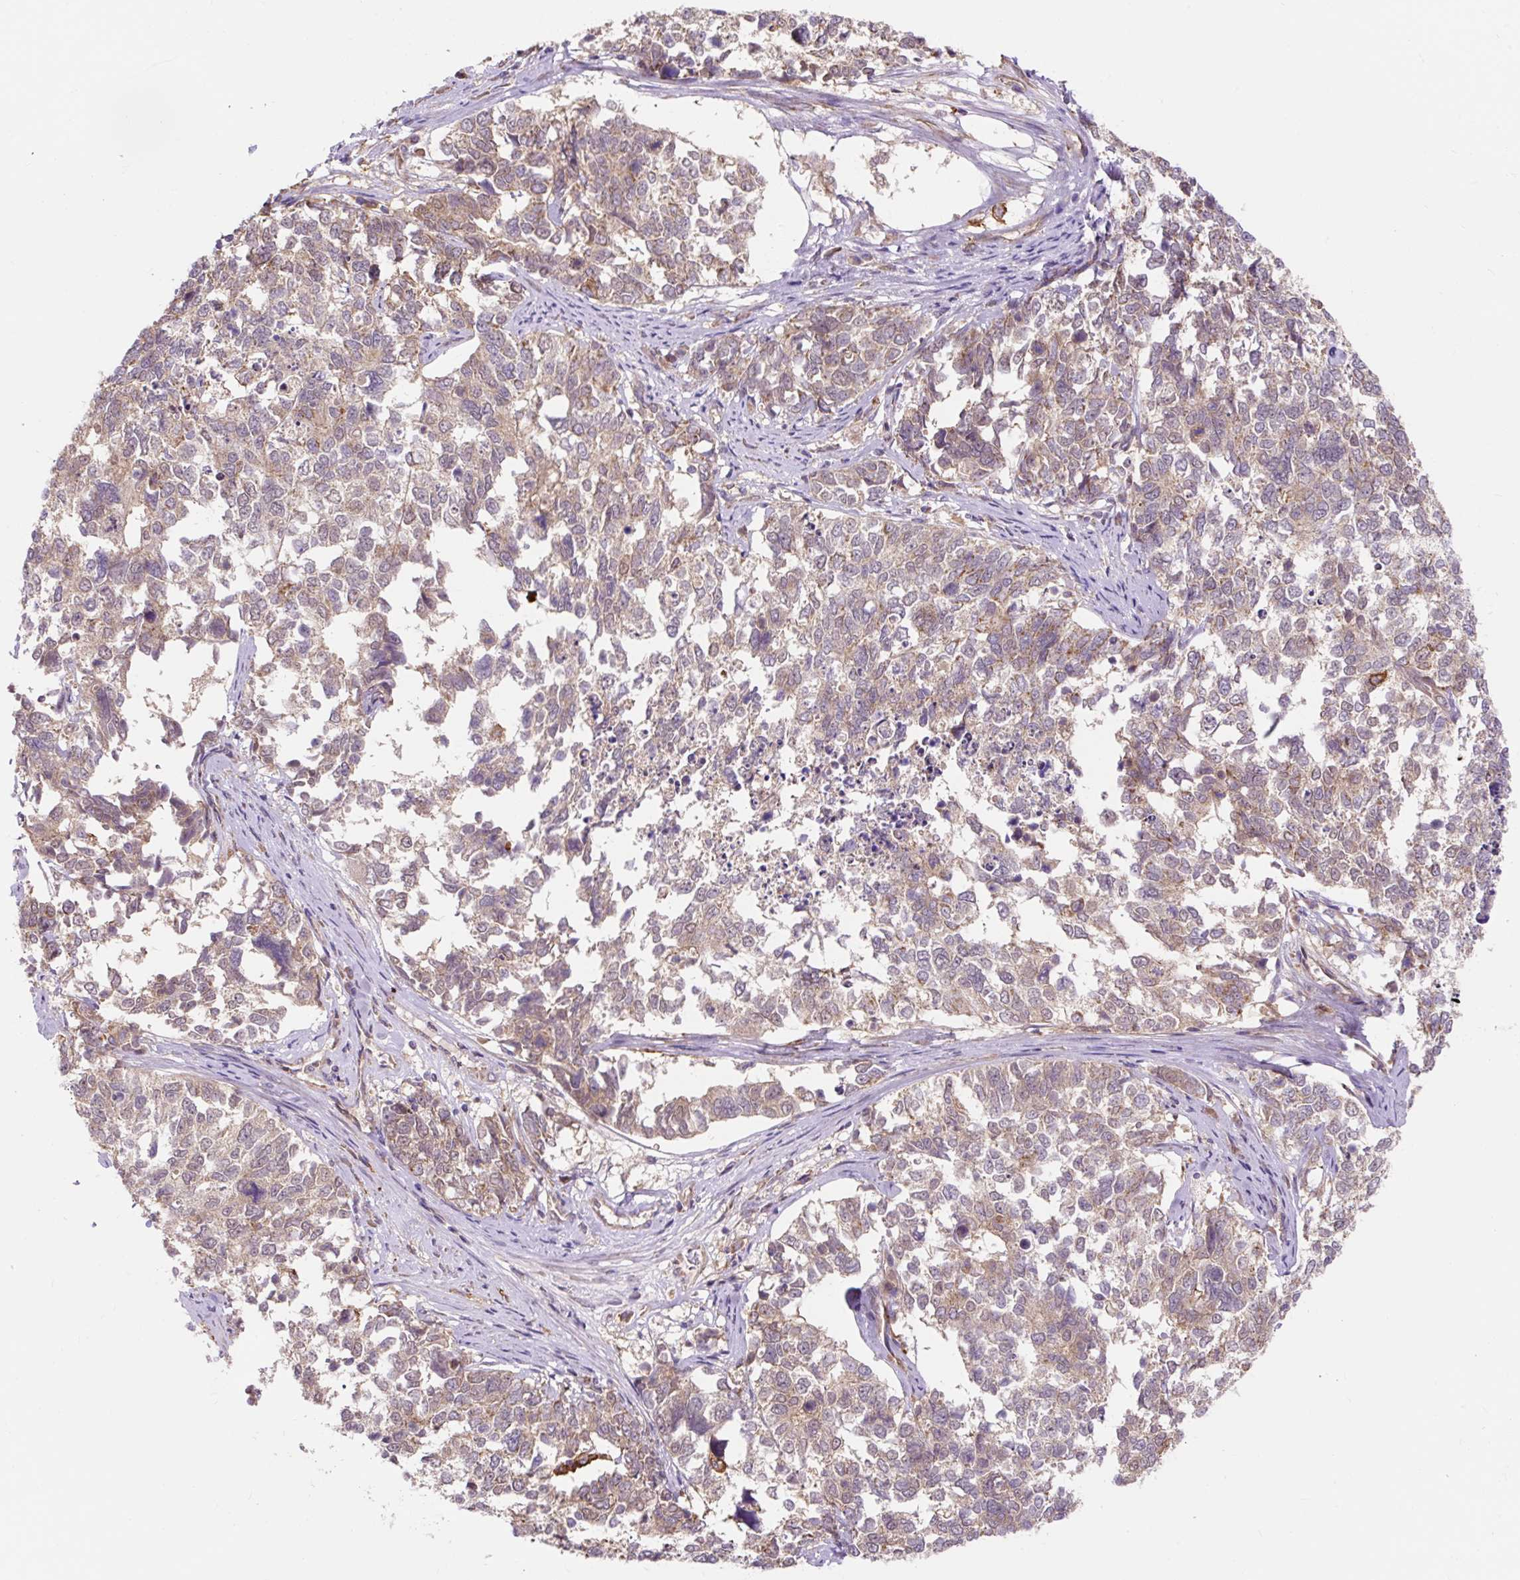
{"staining": {"intensity": "weak", "quantity": ">75%", "location": "cytoplasmic/membranous"}, "tissue": "cervical cancer", "cell_type": "Tumor cells", "image_type": "cancer", "snomed": [{"axis": "morphology", "description": "Squamous cell carcinoma, NOS"}, {"axis": "topography", "description": "Cervix"}], "caption": "Tumor cells exhibit low levels of weak cytoplasmic/membranous positivity in approximately >75% of cells in human cervical cancer (squamous cell carcinoma). (Stains: DAB in brown, nuclei in blue, Microscopy: brightfield microscopy at high magnification).", "gene": "TRIAP1", "patient": {"sex": "female", "age": 63}}